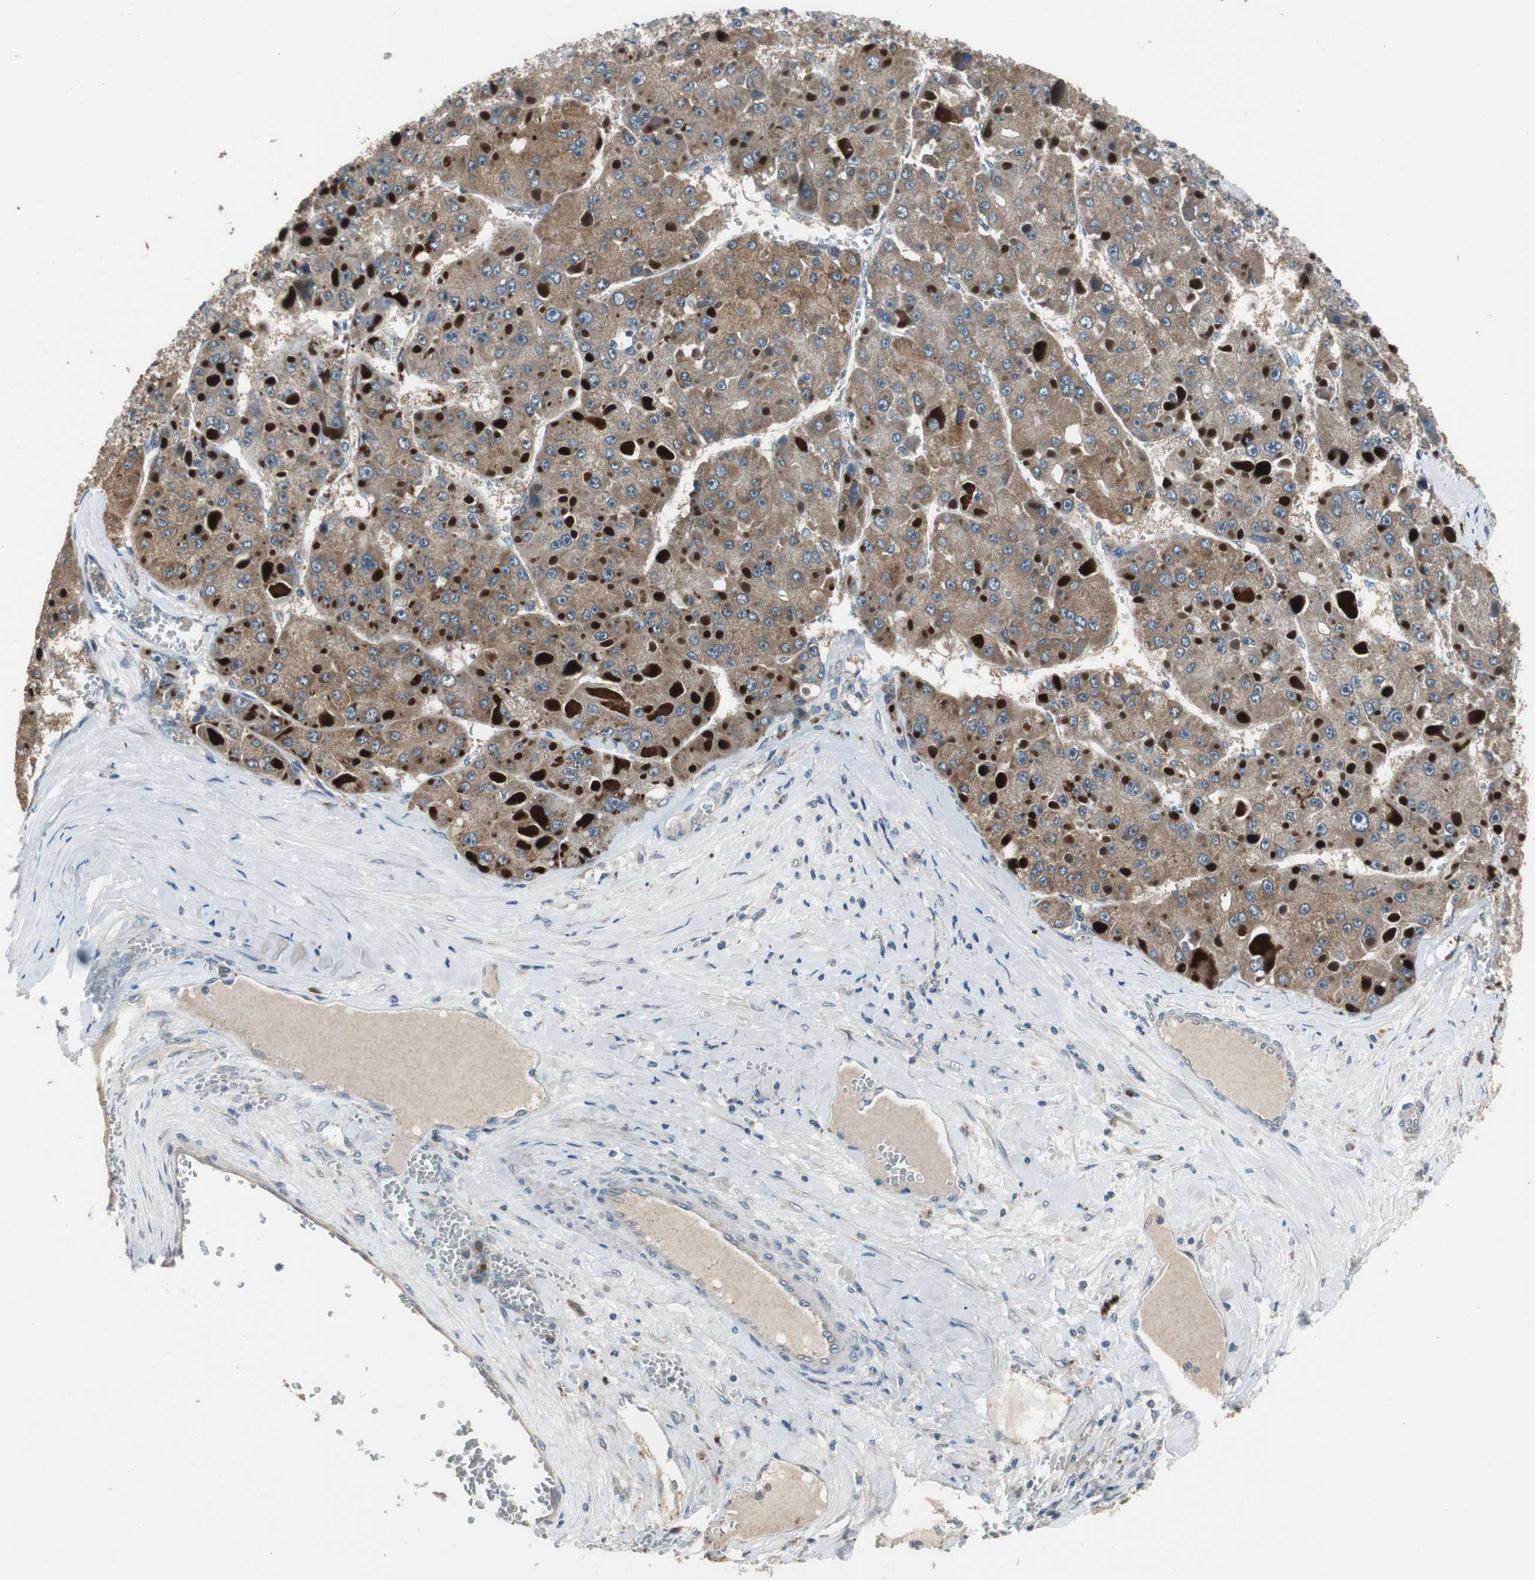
{"staining": {"intensity": "moderate", "quantity": "25%-75%", "location": "cytoplasmic/membranous"}, "tissue": "liver cancer", "cell_type": "Tumor cells", "image_type": "cancer", "snomed": [{"axis": "morphology", "description": "Carcinoma, Hepatocellular, NOS"}, {"axis": "topography", "description": "Liver"}], "caption": "Immunohistochemistry photomicrograph of neoplastic tissue: hepatocellular carcinoma (liver) stained using immunohistochemistry (IHC) demonstrates medium levels of moderate protein expression localized specifically in the cytoplasmic/membranous of tumor cells, appearing as a cytoplasmic/membranous brown color.", "gene": "PI4KB", "patient": {"sex": "female", "age": 73}}